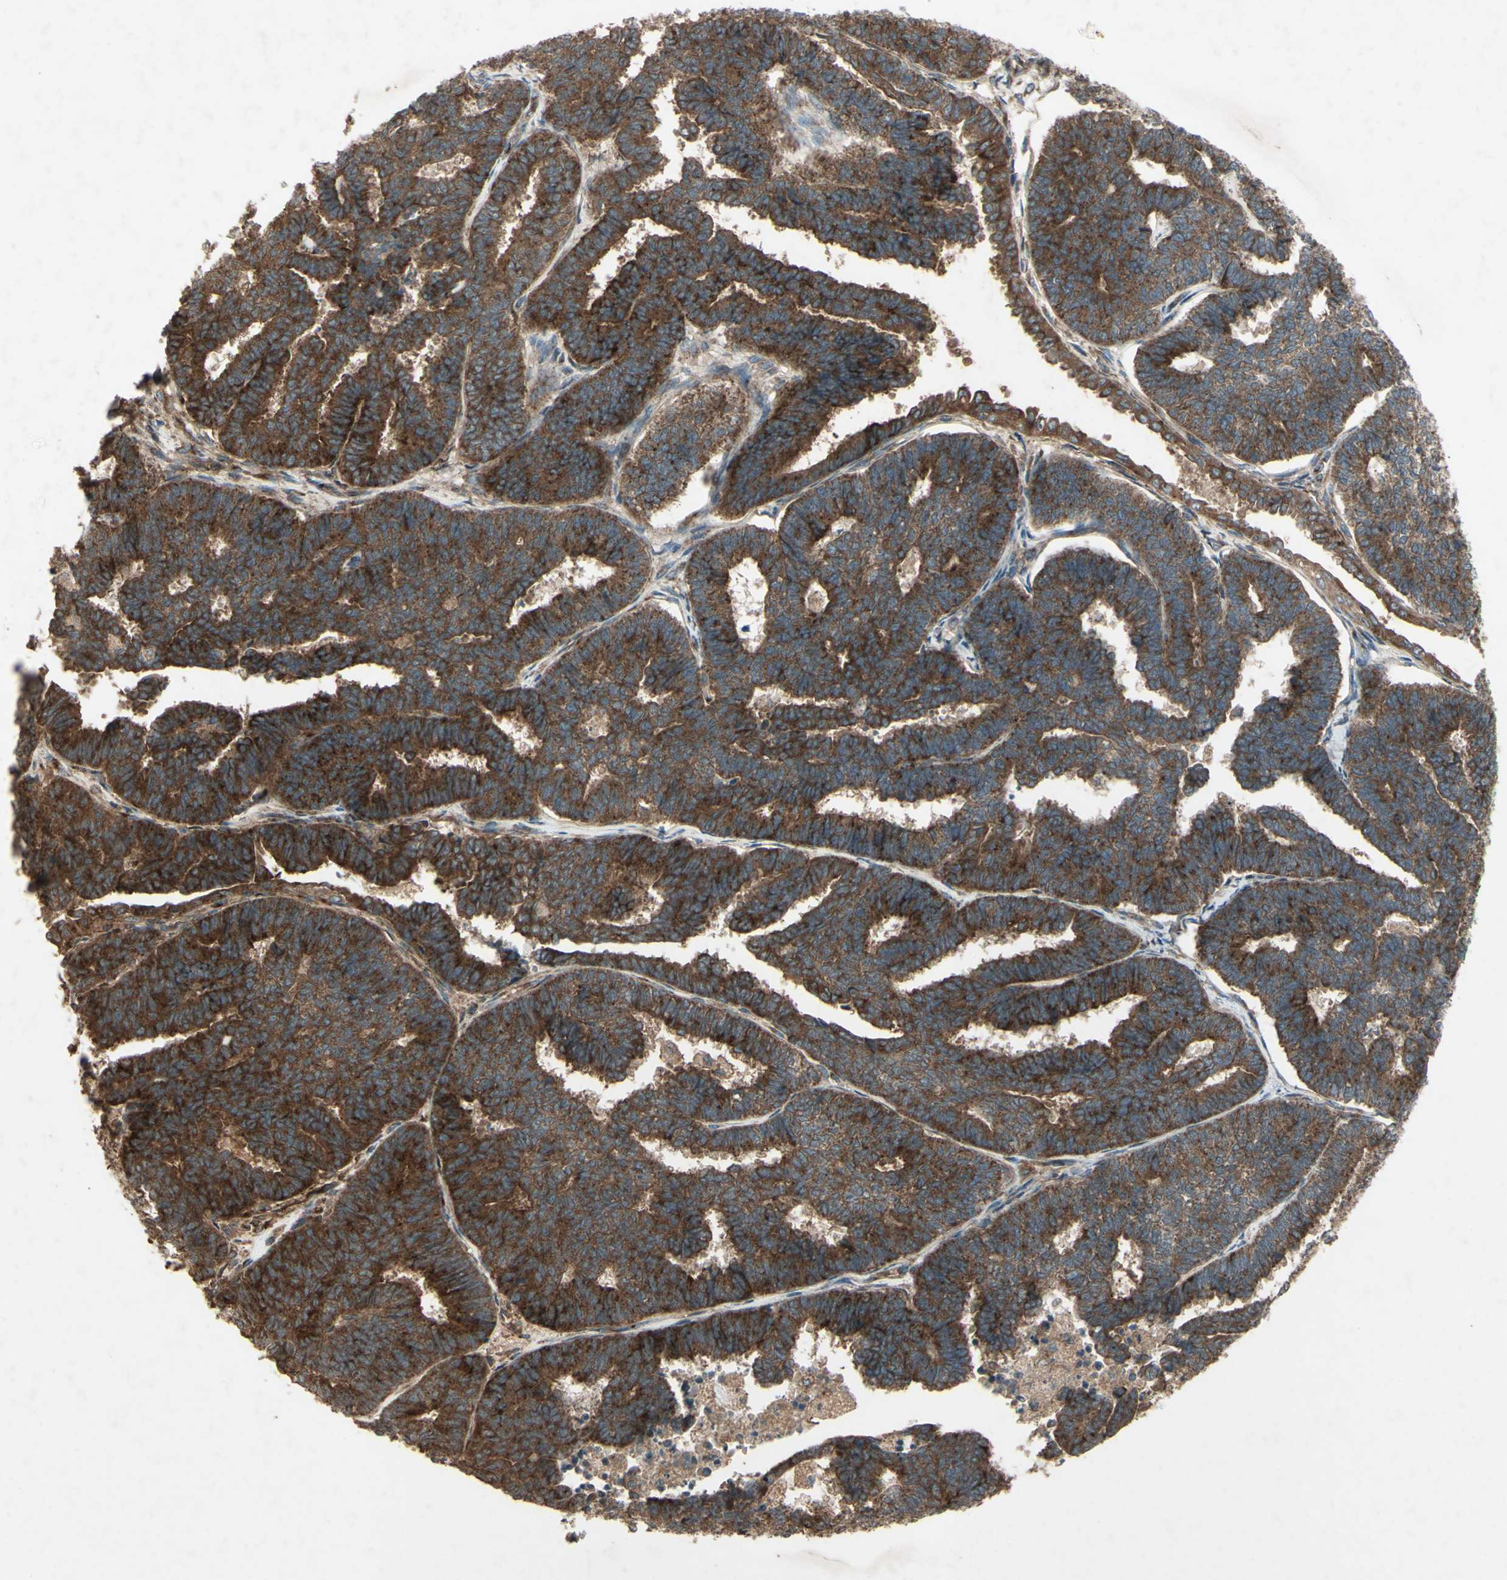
{"staining": {"intensity": "strong", "quantity": ">75%", "location": "cytoplasmic/membranous"}, "tissue": "endometrial cancer", "cell_type": "Tumor cells", "image_type": "cancer", "snomed": [{"axis": "morphology", "description": "Adenocarcinoma, NOS"}, {"axis": "topography", "description": "Endometrium"}], "caption": "About >75% of tumor cells in adenocarcinoma (endometrial) reveal strong cytoplasmic/membranous protein staining as visualized by brown immunohistochemical staining.", "gene": "AP1G1", "patient": {"sex": "female", "age": 70}}